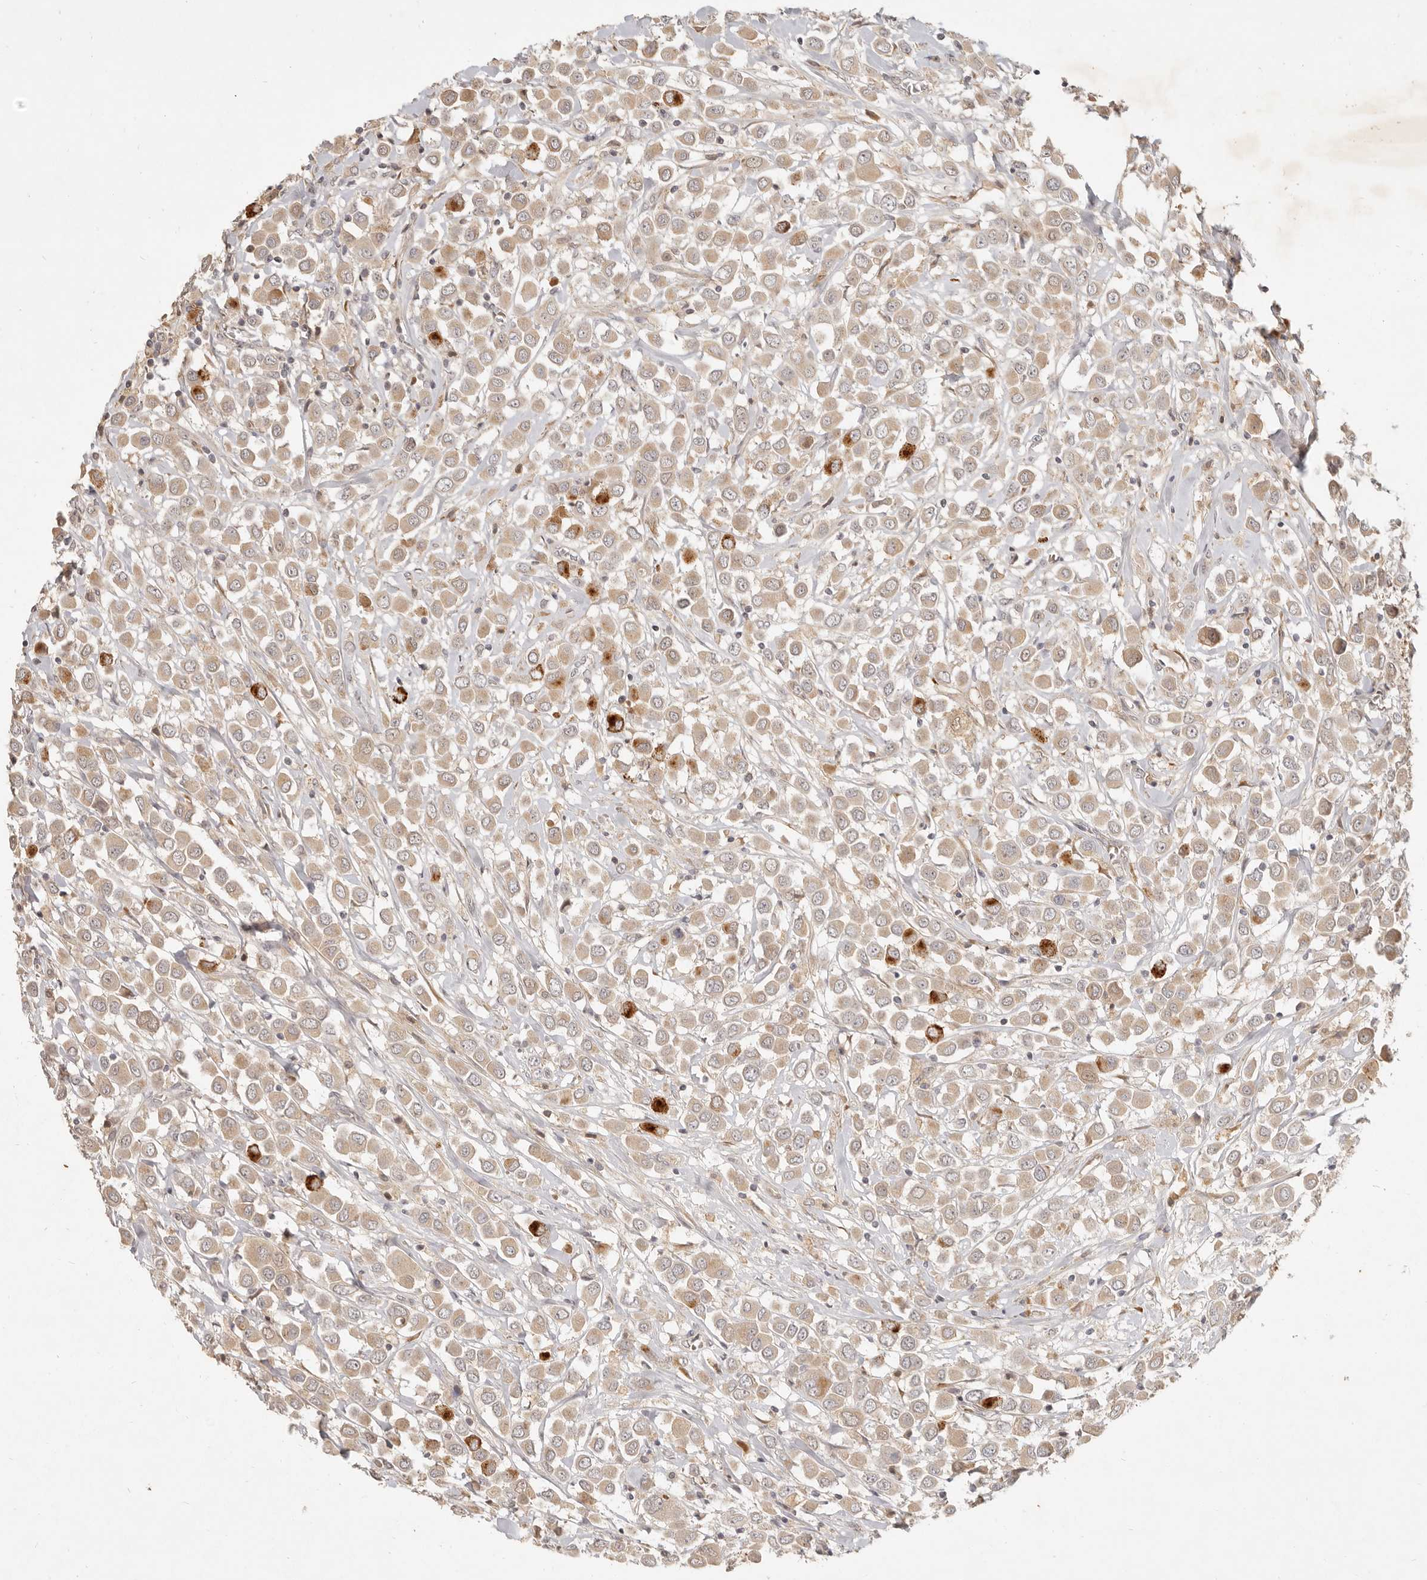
{"staining": {"intensity": "strong", "quantity": "<25%", "location": "cytoplasmic/membranous"}, "tissue": "breast cancer", "cell_type": "Tumor cells", "image_type": "cancer", "snomed": [{"axis": "morphology", "description": "Duct carcinoma"}, {"axis": "topography", "description": "Breast"}], "caption": "Strong cytoplasmic/membranous protein staining is present in approximately <25% of tumor cells in intraductal carcinoma (breast).", "gene": "UBXN11", "patient": {"sex": "female", "age": 61}}